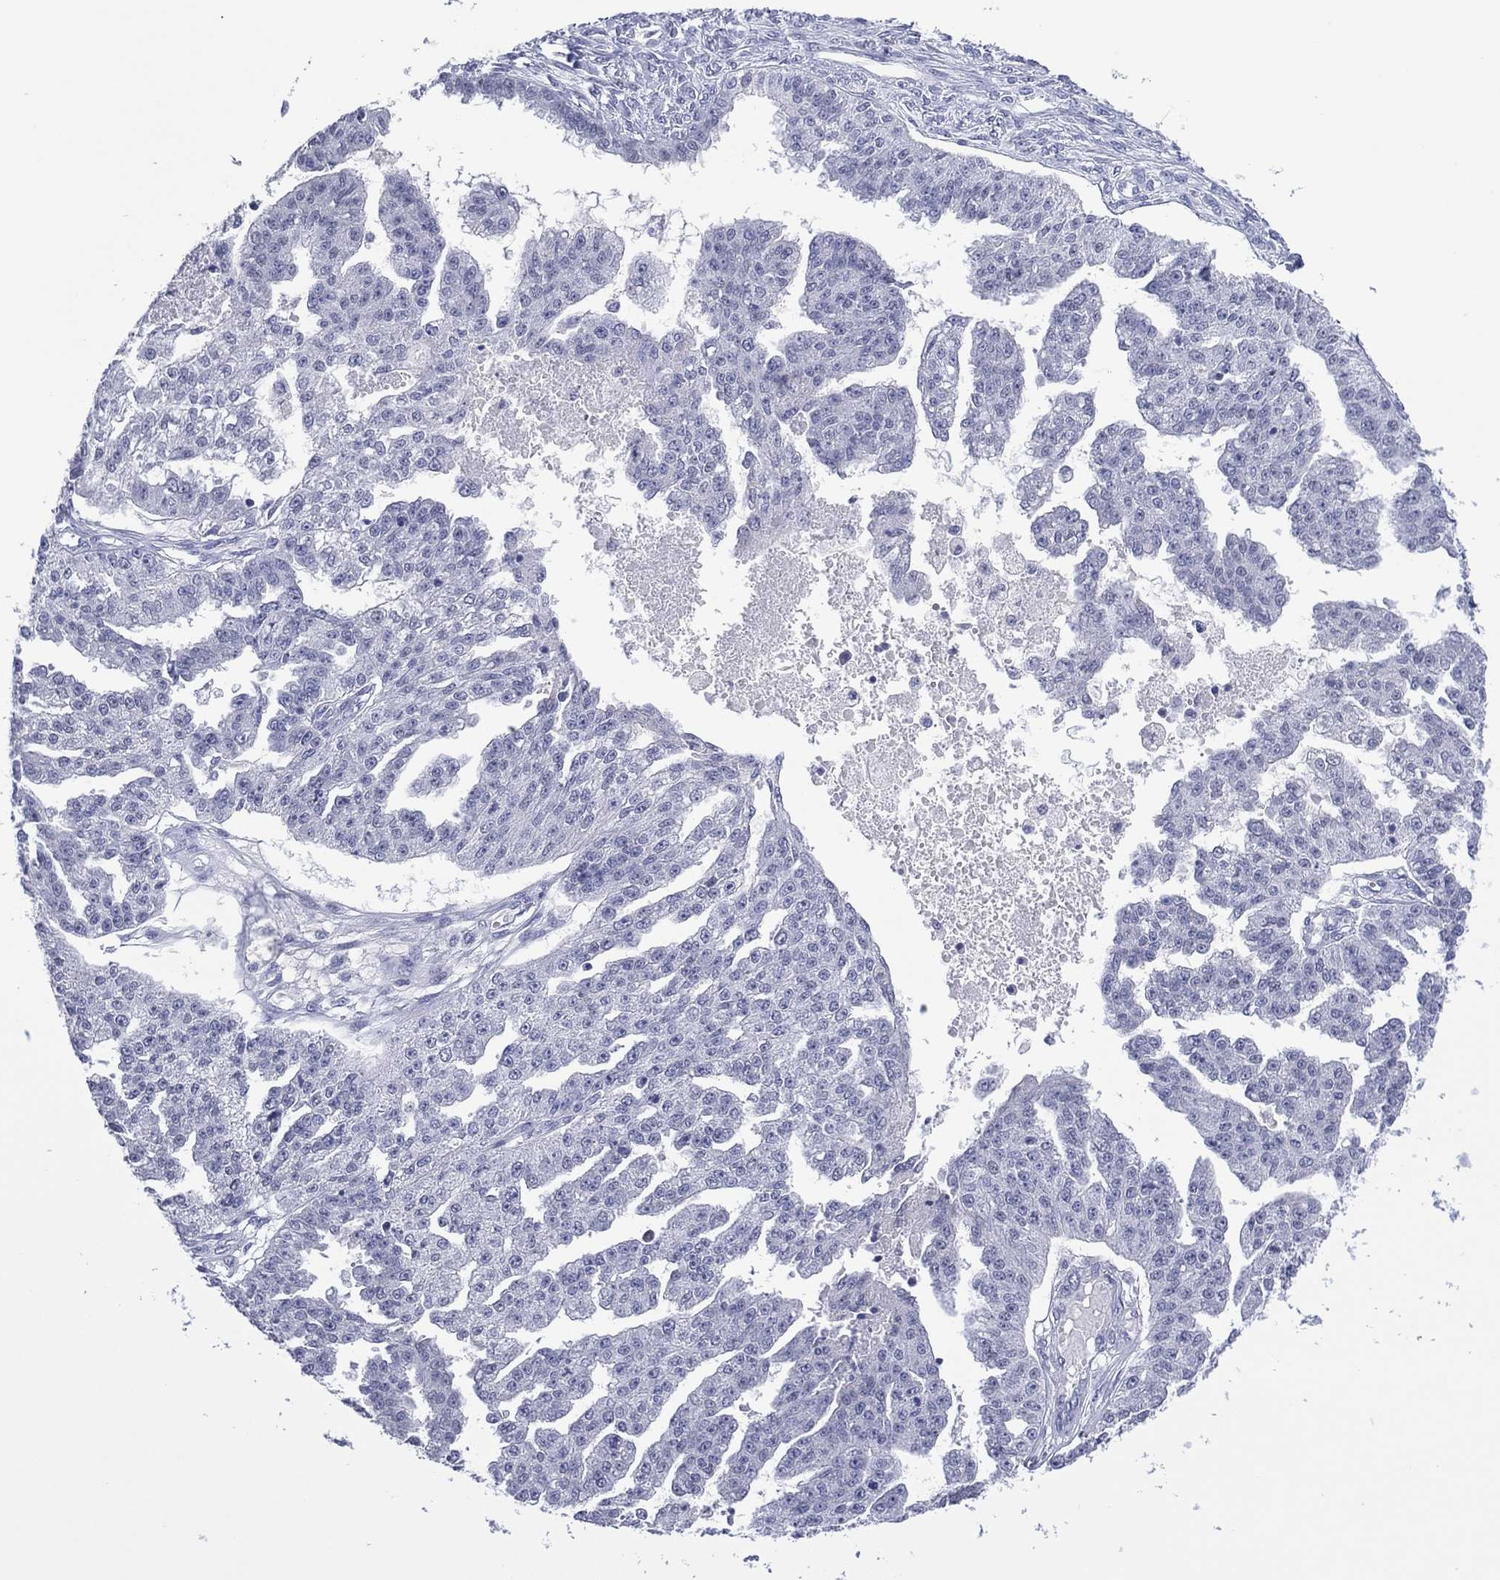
{"staining": {"intensity": "negative", "quantity": "none", "location": "none"}, "tissue": "ovarian cancer", "cell_type": "Tumor cells", "image_type": "cancer", "snomed": [{"axis": "morphology", "description": "Cystadenocarcinoma, serous, NOS"}, {"axis": "topography", "description": "Ovary"}], "caption": "IHC of human serous cystadenocarcinoma (ovarian) displays no staining in tumor cells.", "gene": "UTF1", "patient": {"sex": "female", "age": 58}}